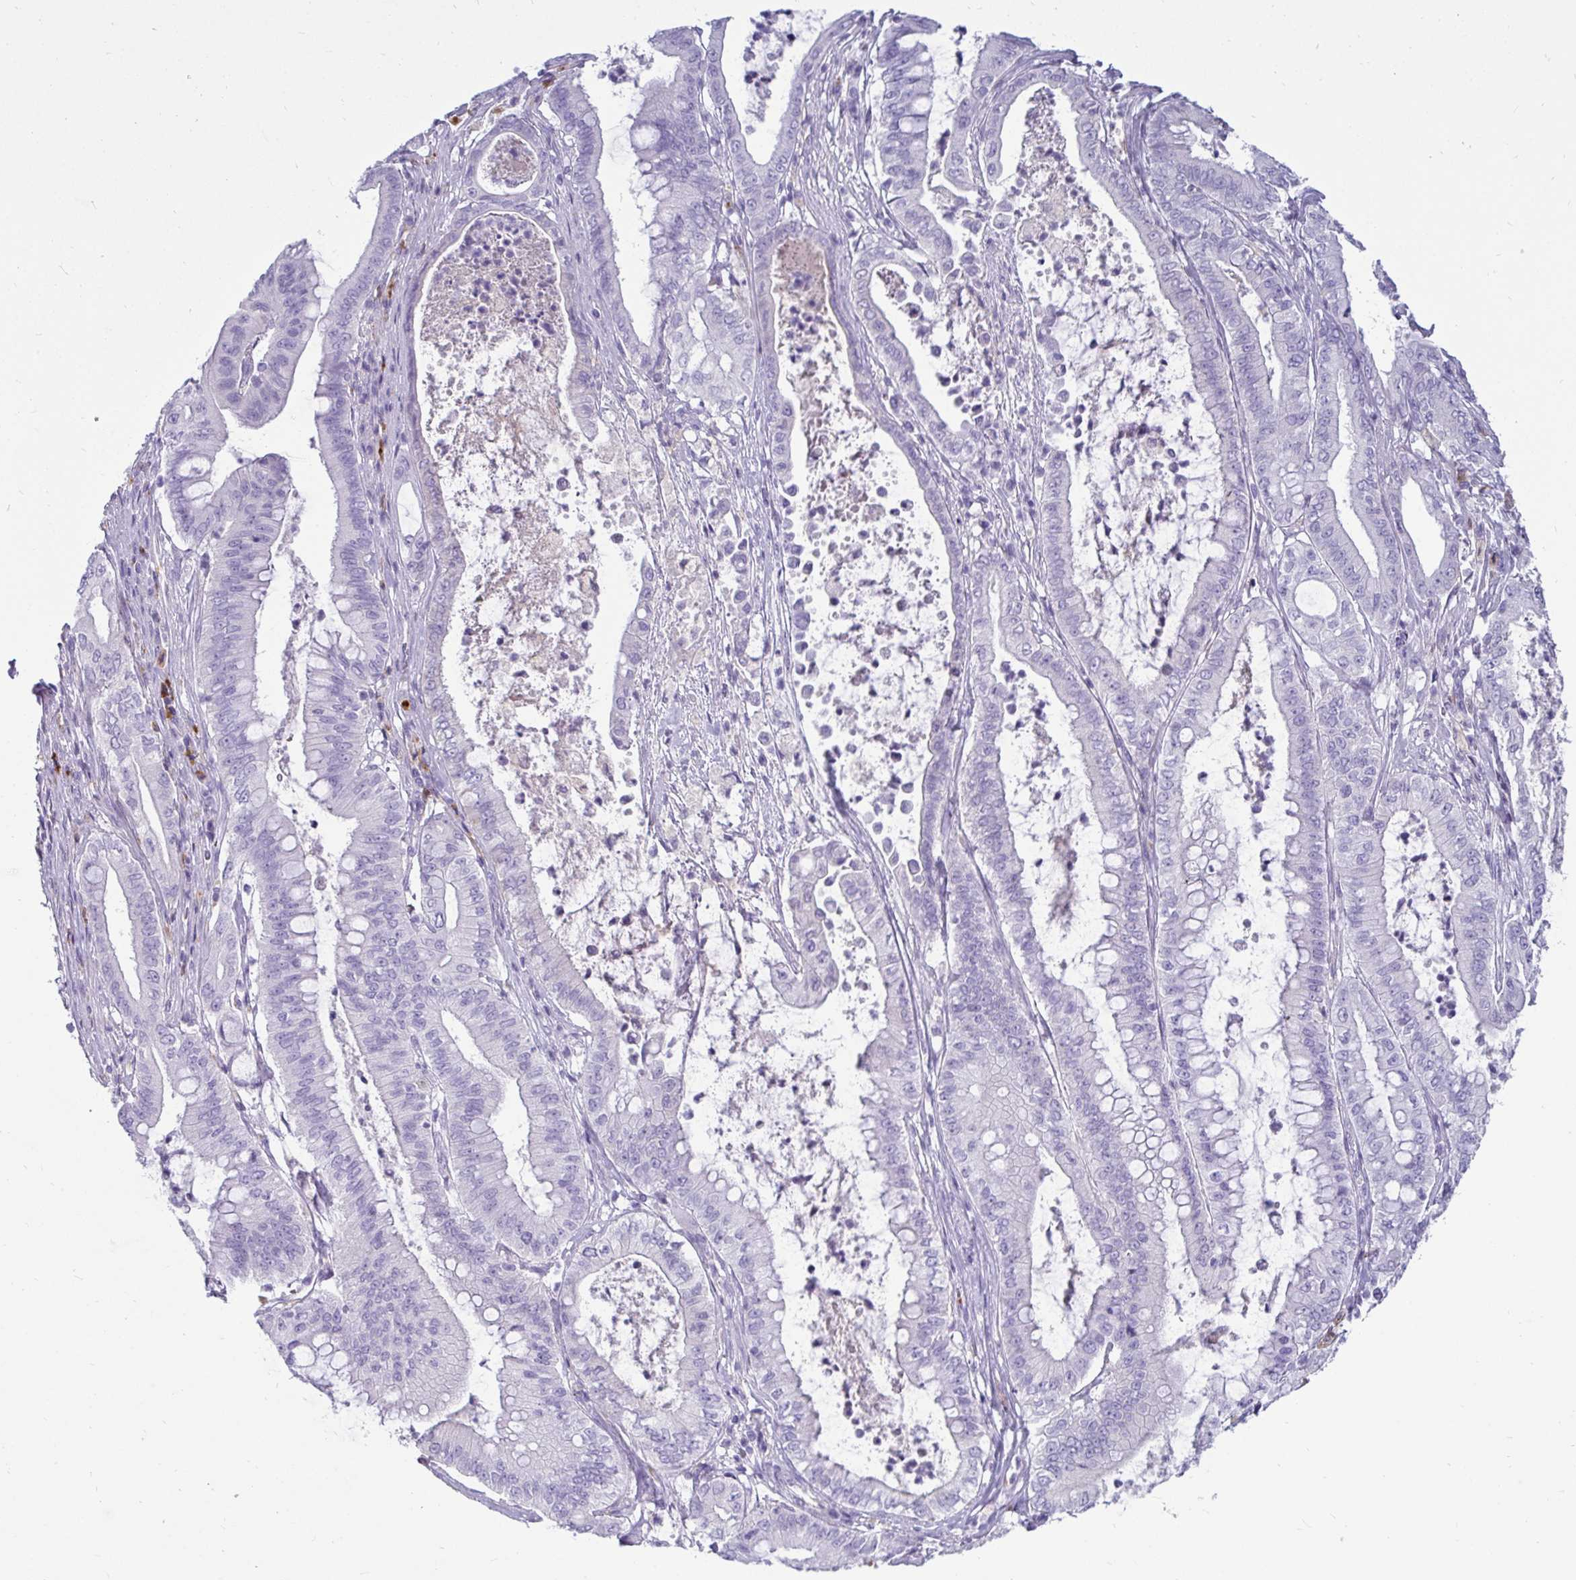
{"staining": {"intensity": "negative", "quantity": "none", "location": "none"}, "tissue": "pancreatic cancer", "cell_type": "Tumor cells", "image_type": "cancer", "snomed": [{"axis": "morphology", "description": "Adenocarcinoma, NOS"}, {"axis": "topography", "description": "Pancreas"}], "caption": "Protein analysis of pancreatic cancer (adenocarcinoma) reveals no significant staining in tumor cells. The staining is performed using DAB (3,3'-diaminobenzidine) brown chromogen with nuclei counter-stained in using hematoxylin.", "gene": "CTSZ", "patient": {"sex": "male", "age": 71}}